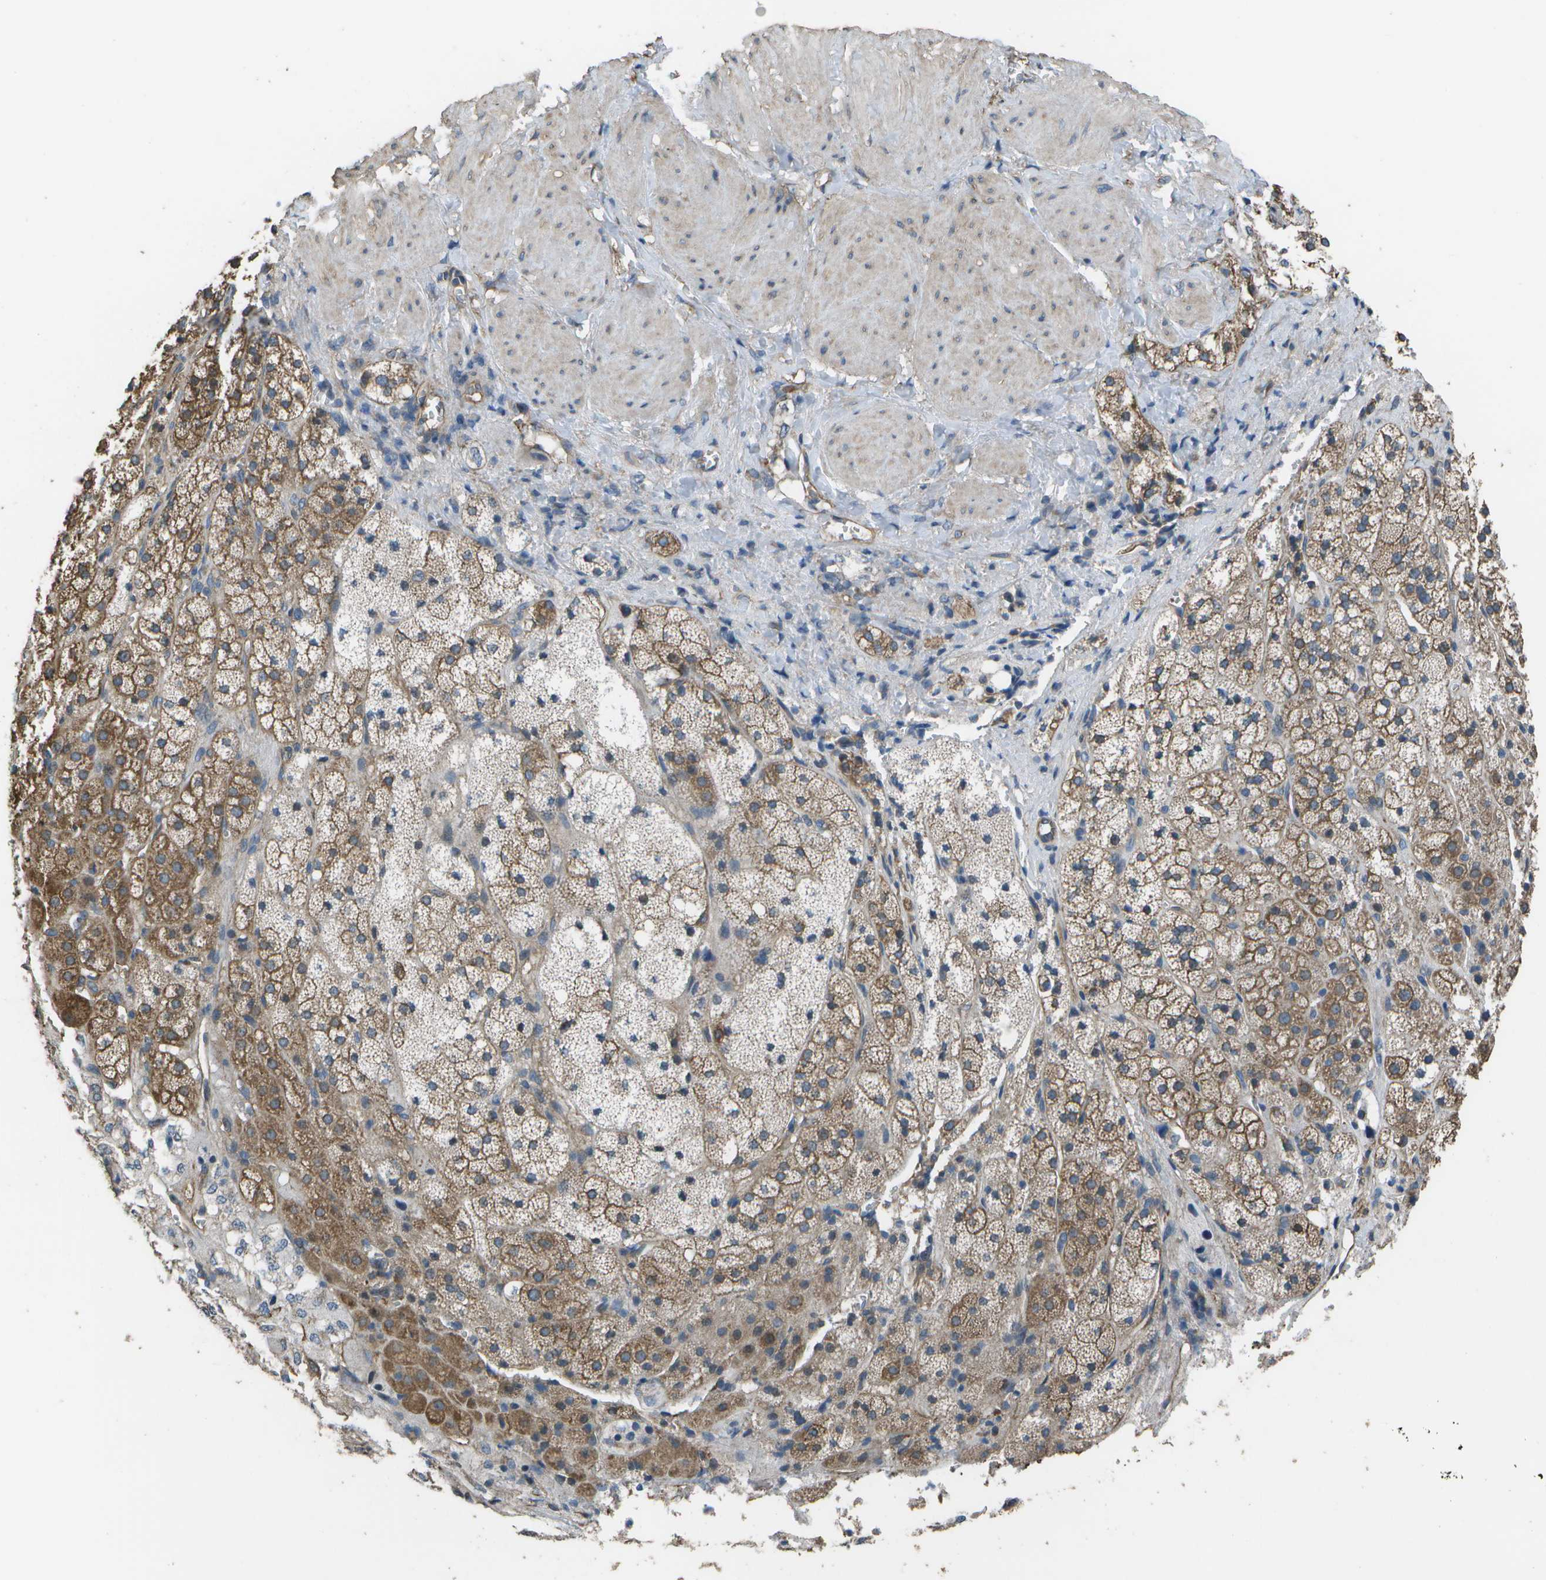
{"staining": {"intensity": "moderate", "quantity": ">75%", "location": "cytoplasmic/membranous"}, "tissue": "adrenal gland", "cell_type": "Glandular cells", "image_type": "normal", "snomed": [{"axis": "morphology", "description": "Normal tissue, NOS"}, {"axis": "topography", "description": "Adrenal gland"}], "caption": "The immunohistochemical stain labels moderate cytoplasmic/membranous expression in glandular cells of normal adrenal gland.", "gene": "CLNS1A", "patient": {"sex": "male", "age": 56}}